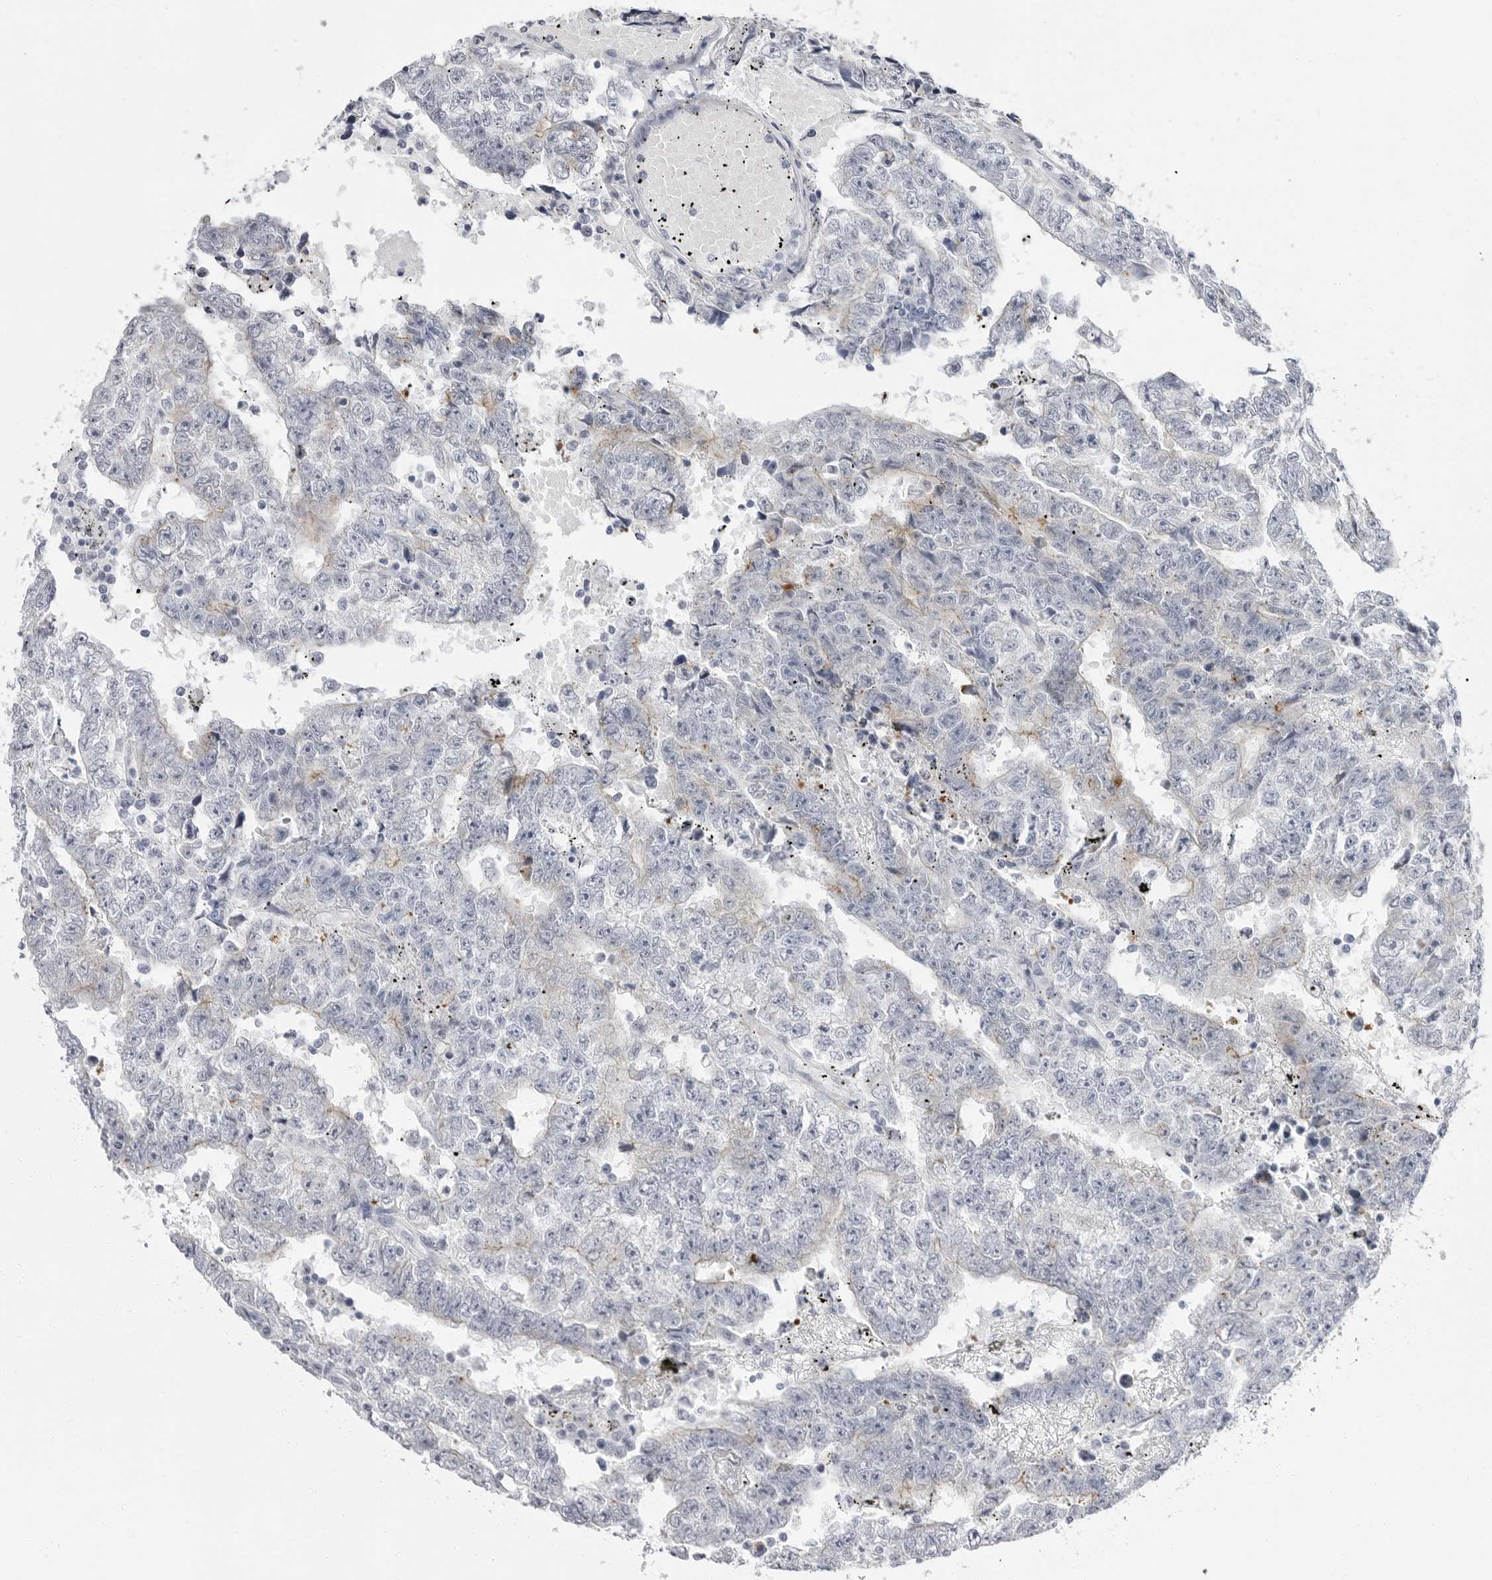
{"staining": {"intensity": "negative", "quantity": "none", "location": "none"}, "tissue": "testis cancer", "cell_type": "Tumor cells", "image_type": "cancer", "snomed": [{"axis": "morphology", "description": "Carcinoma, Embryonal, NOS"}, {"axis": "topography", "description": "Testis"}], "caption": "Tumor cells show no significant staining in testis embryonal carcinoma.", "gene": "ERICH3", "patient": {"sex": "male", "age": 25}}